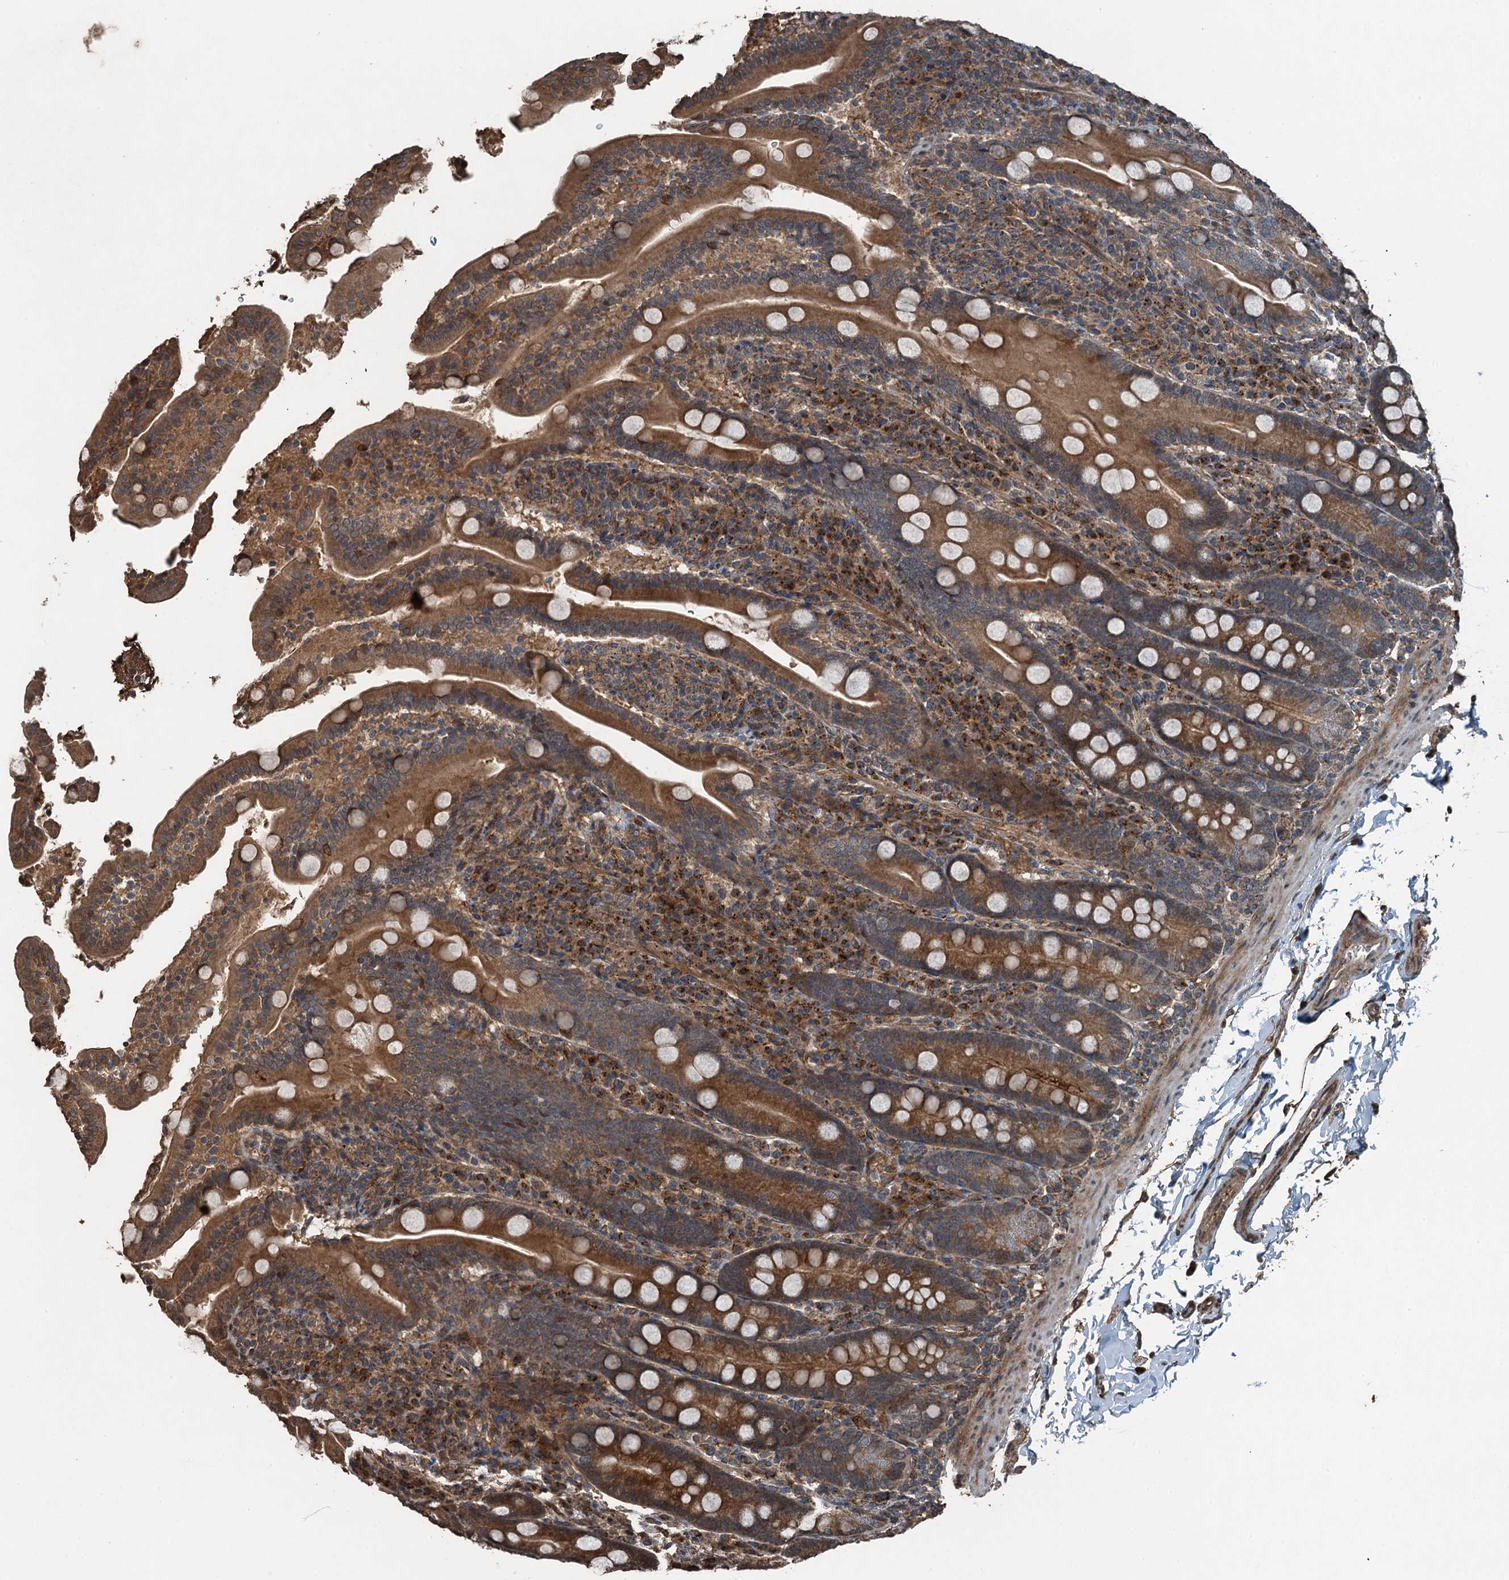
{"staining": {"intensity": "moderate", "quantity": ">75%", "location": "cytoplasmic/membranous"}, "tissue": "duodenum", "cell_type": "Glandular cells", "image_type": "normal", "snomed": [{"axis": "morphology", "description": "Normal tissue, NOS"}, {"axis": "topography", "description": "Duodenum"}], "caption": "About >75% of glandular cells in normal human duodenum demonstrate moderate cytoplasmic/membranous protein expression as visualized by brown immunohistochemical staining.", "gene": "TCTN1", "patient": {"sex": "male", "age": 35}}